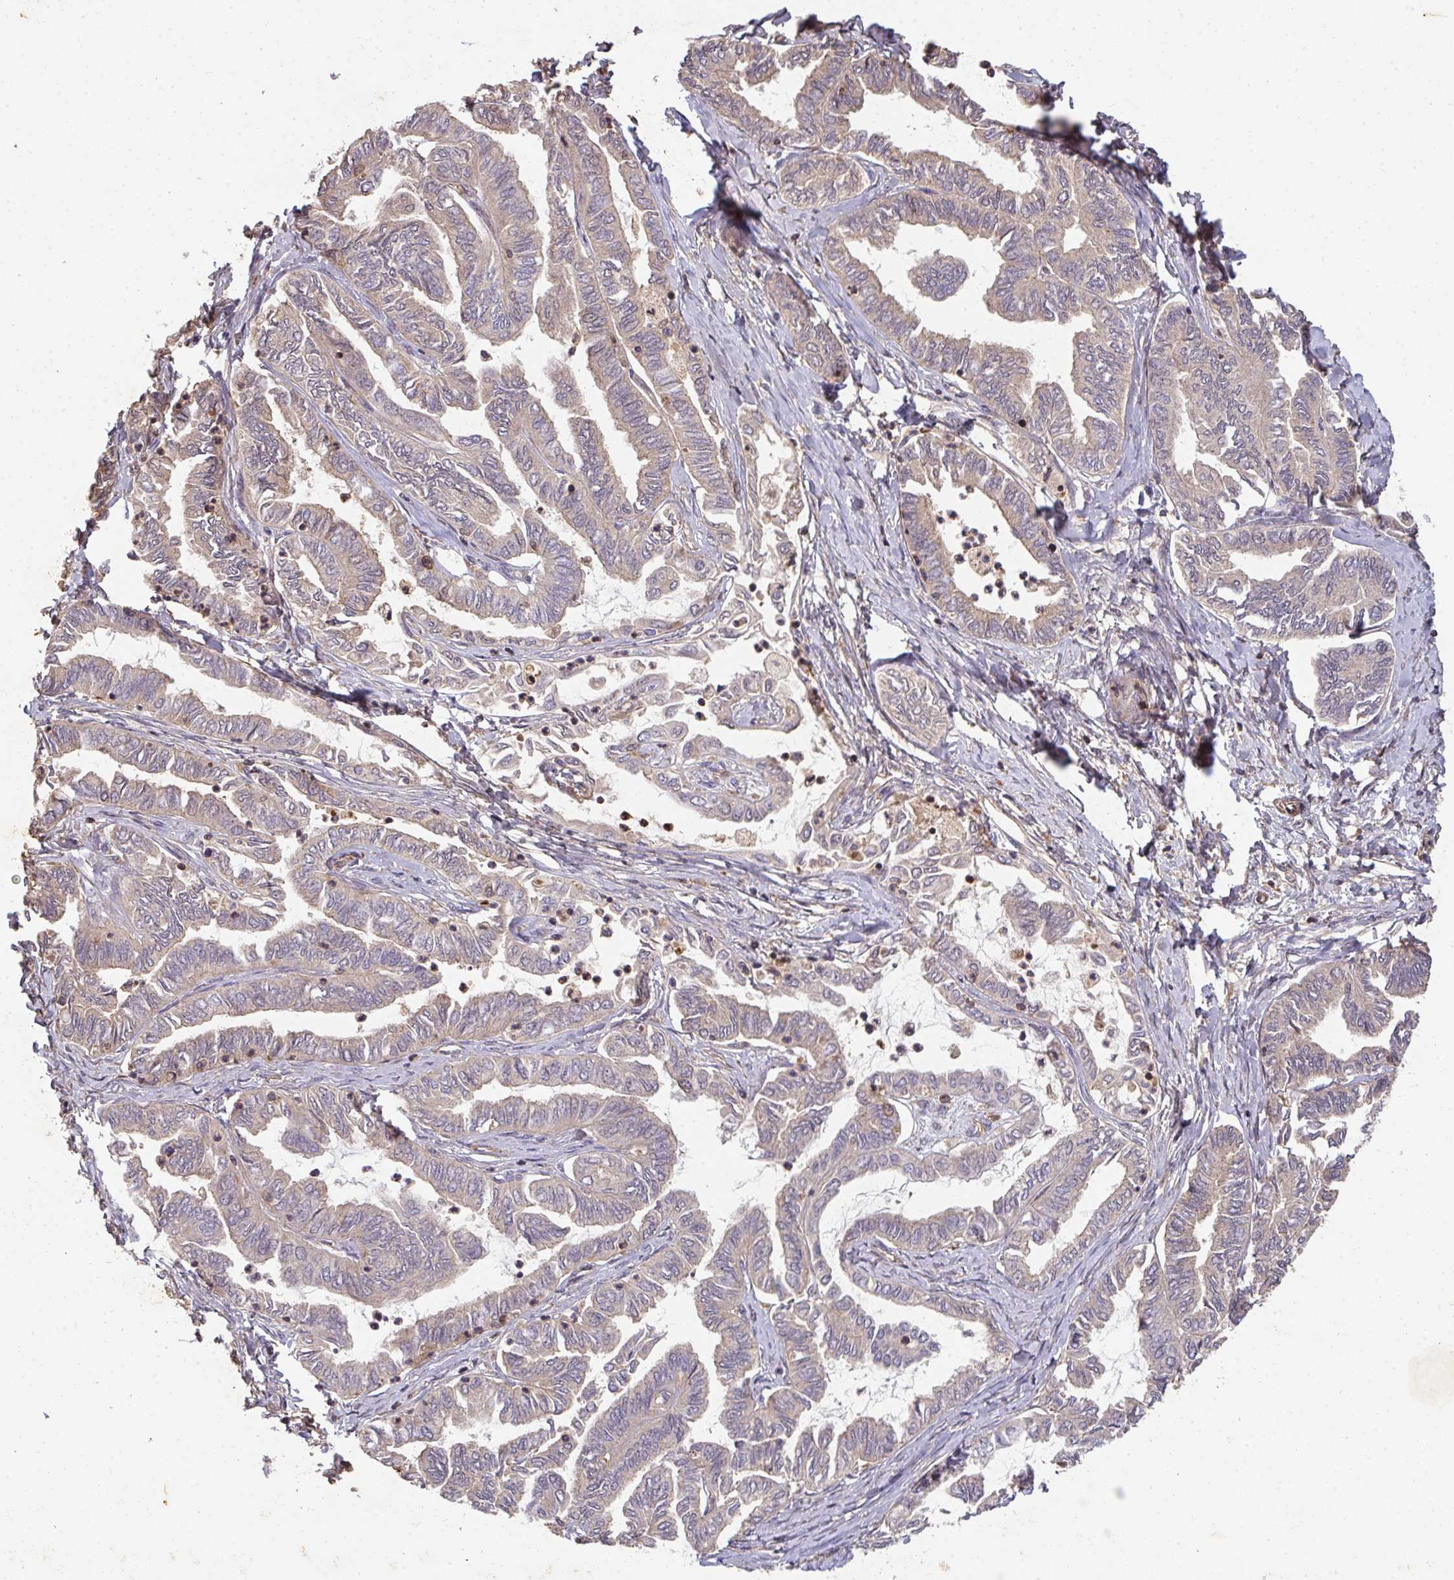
{"staining": {"intensity": "weak", "quantity": ">75%", "location": "cytoplasmic/membranous"}, "tissue": "ovarian cancer", "cell_type": "Tumor cells", "image_type": "cancer", "snomed": [{"axis": "morphology", "description": "Carcinoma, endometroid"}, {"axis": "topography", "description": "Ovary"}], "caption": "A brown stain labels weak cytoplasmic/membranous positivity of a protein in endometroid carcinoma (ovarian) tumor cells.", "gene": "TNMD", "patient": {"sex": "female", "age": 70}}